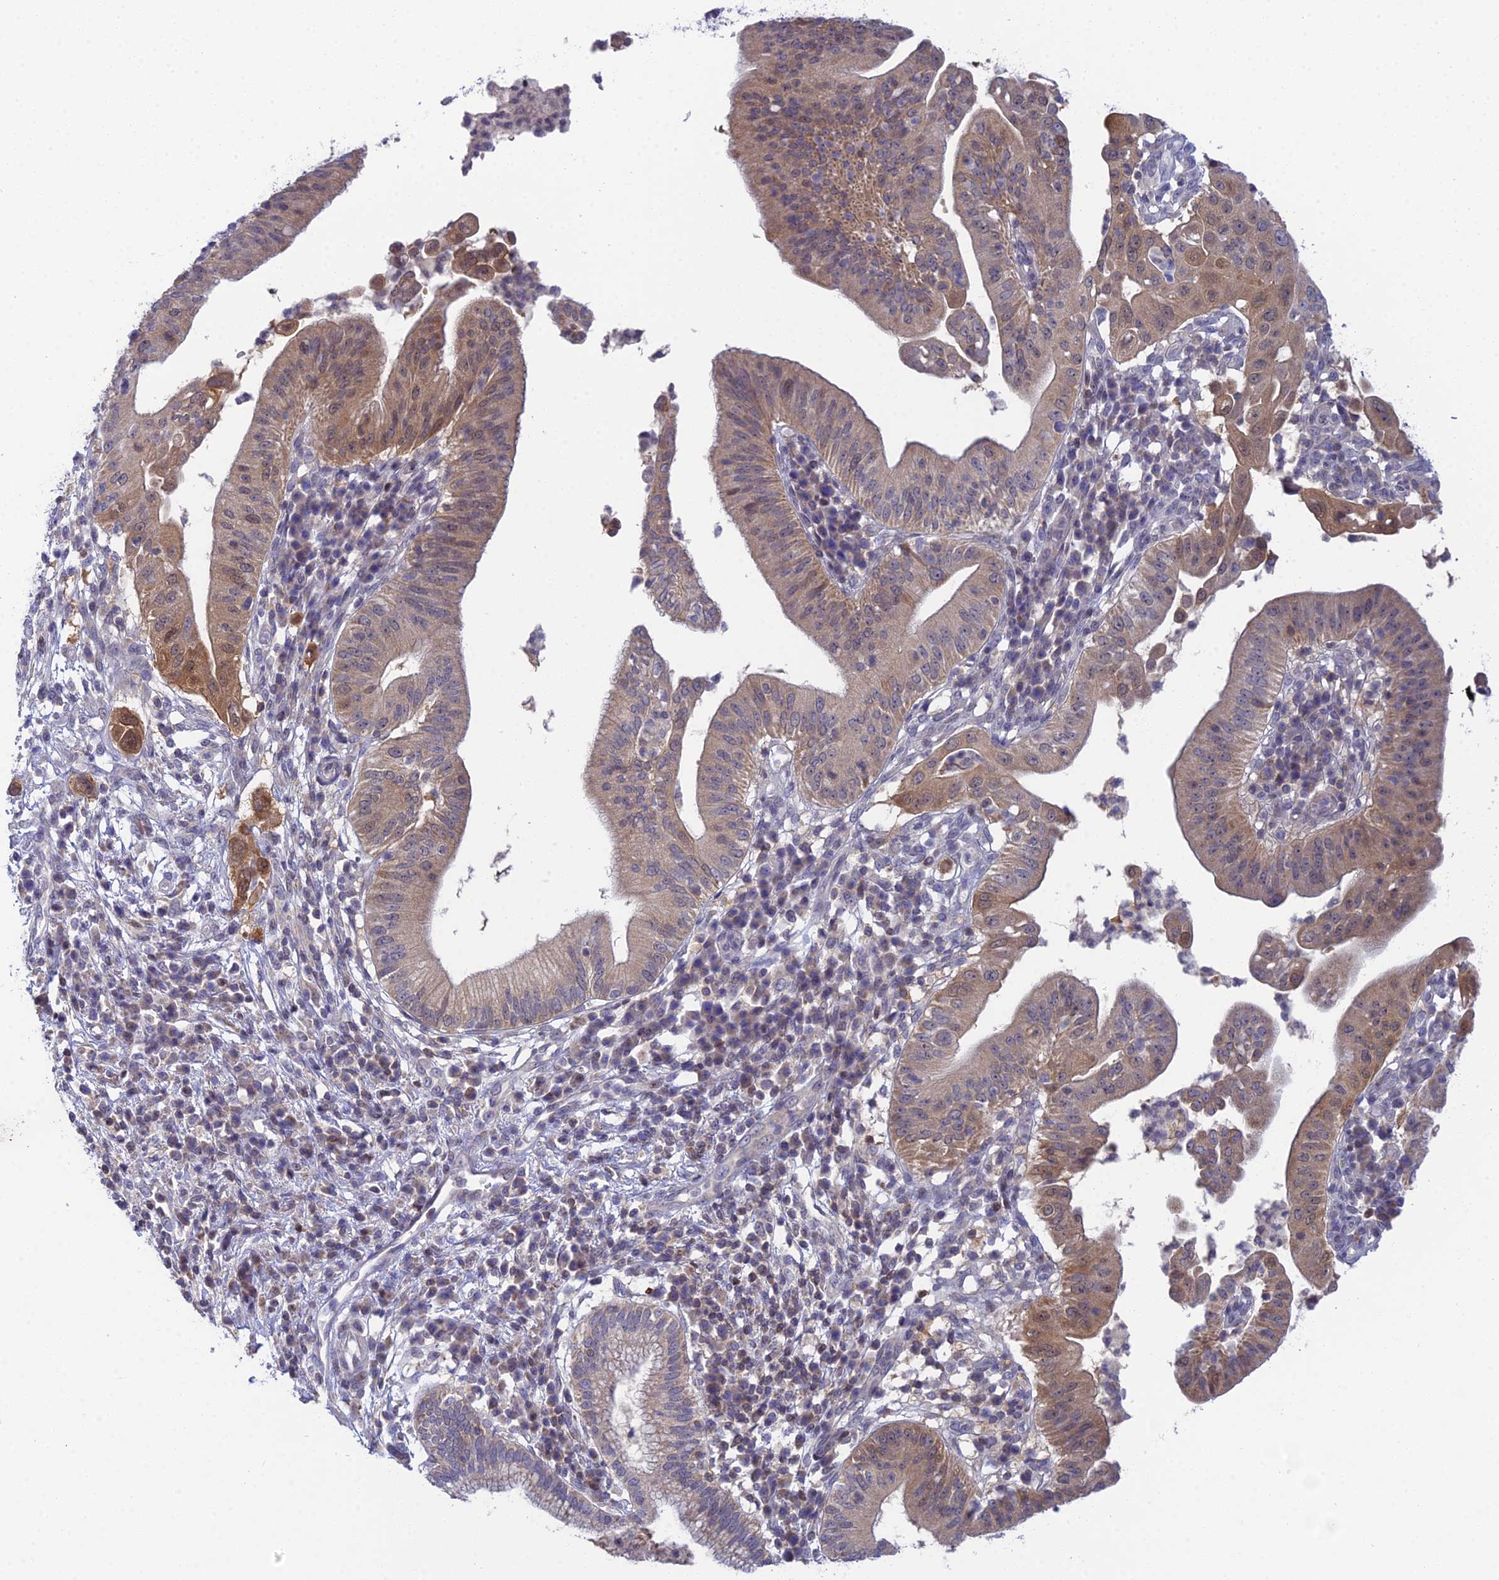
{"staining": {"intensity": "moderate", "quantity": "25%-75%", "location": "cytoplasmic/membranous,nuclear"}, "tissue": "pancreatic cancer", "cell_type": "Tumor cells", "image_type": "cancer", "snomed": [{"axis": "morphology", "description": "Adenocarcinoma, NOS"}, {"axis": "topography", "description": "Pancreas"}], "caption": "Protein expression analysis of pancreatic cancer exhibits moderate cytoplasmic/membranous and nuclear expression in about 25%-75% of tumor cells. The staining is performed using DAB (3,3'-diaminobenzidine) brown chromogen to label protein expression. The nuclei are counter-stained blue using hematoxylin.", "gene": "ELOA2", "patient": {"sex": "male", "age": 68}}